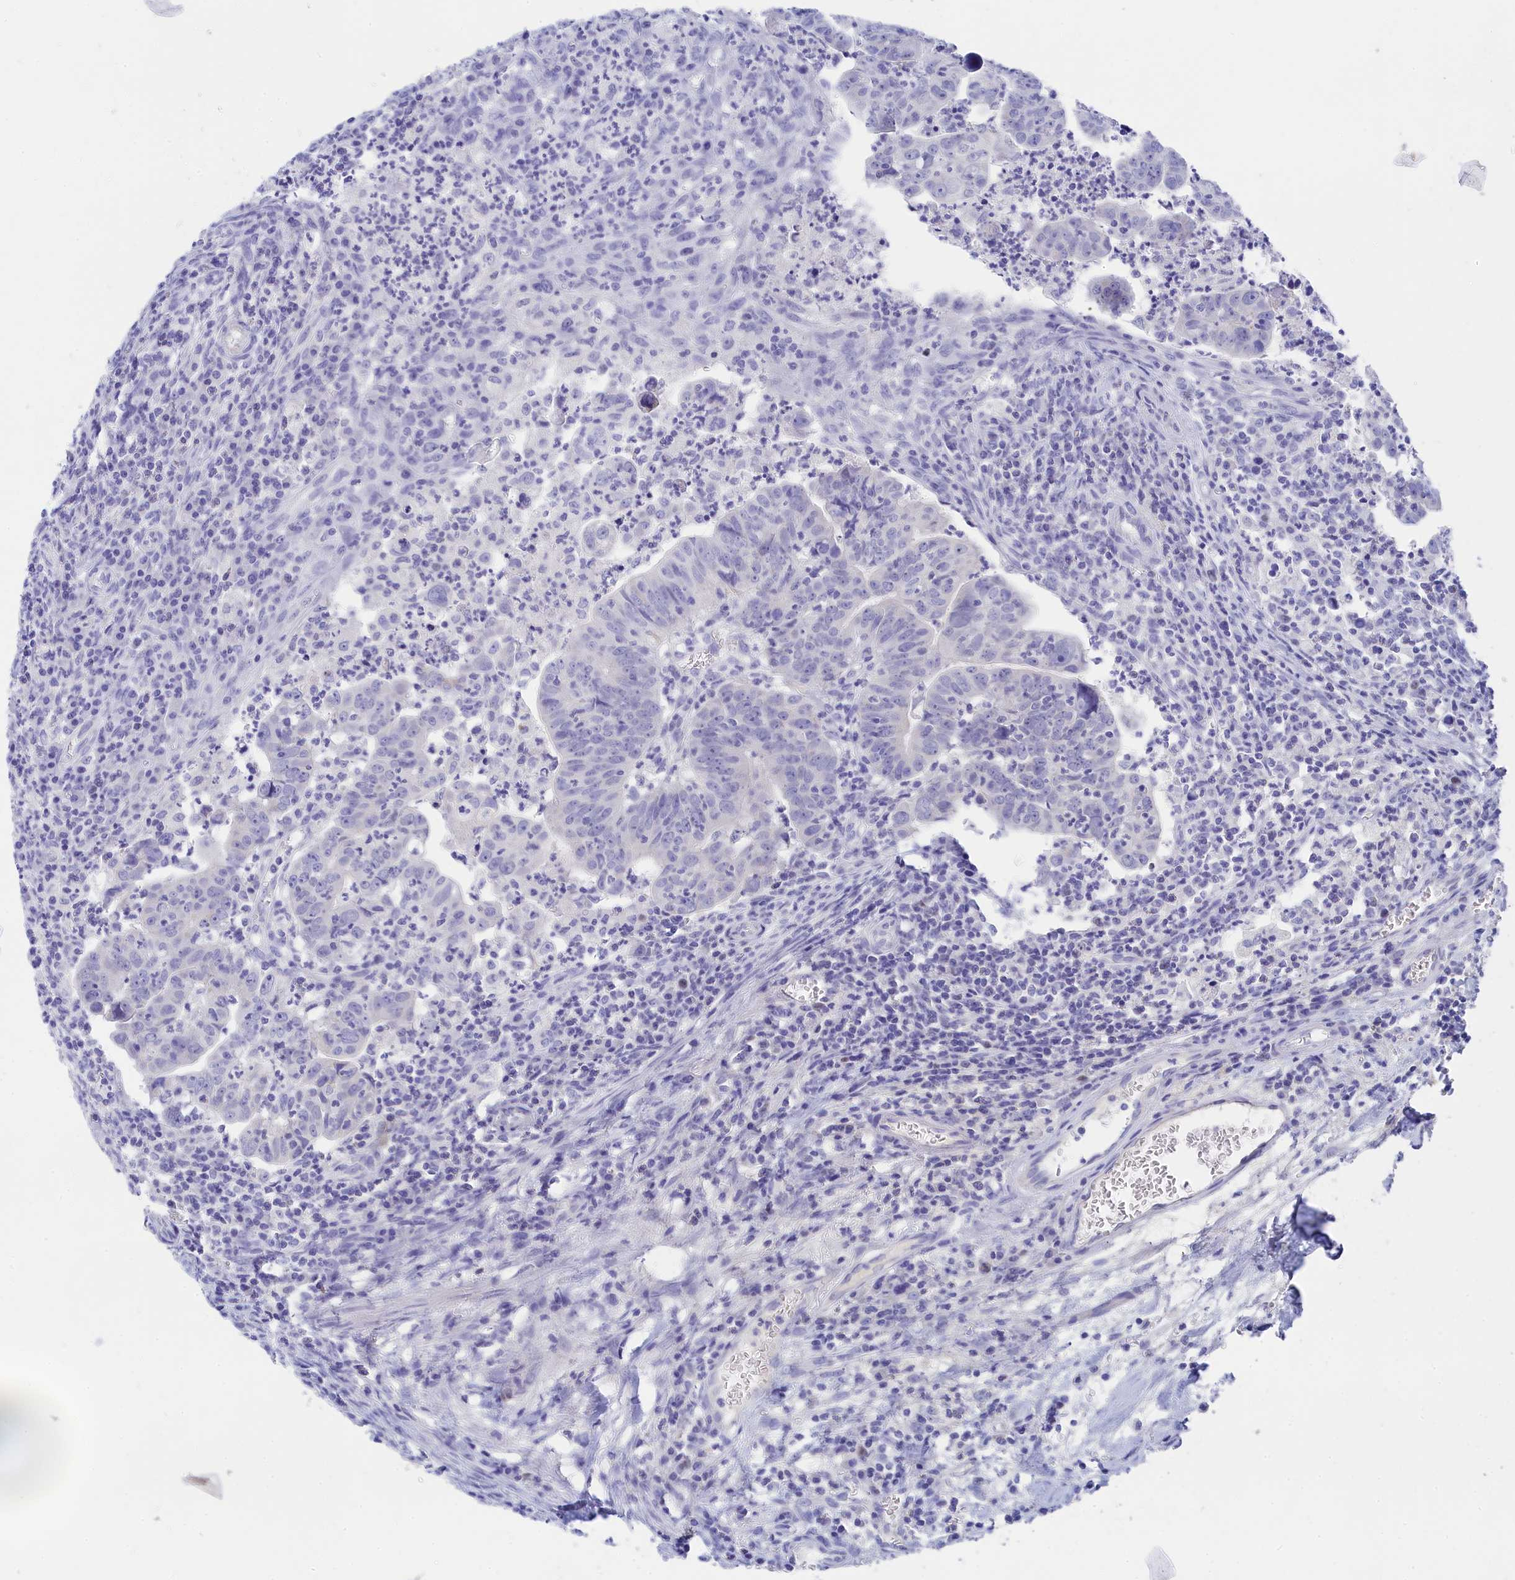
{"staining": {"intensity": "negative", "quantity": "none", "location": "none"}, "tissue": "colorectal cancer", "cell_type": "Tumor cells", "image_type": "cancer", "snomed": [{"axis": "morphology", "description": "Adenocarcinoma, NOS"}, {"axis": "topography", "description": "Rectum"}], "caption": "This is a image of immunohistochemistry (IHC) staining of adenocarcinoma (colorectal), which shows no expression in tumor cells. (DAB (3,3'-diaminobenzidine) immunohistochemistry visualized using brightfield microscopy, high magnification).", "gene": "TRIM10", "patient": {"sex": "male", "age": 69}}